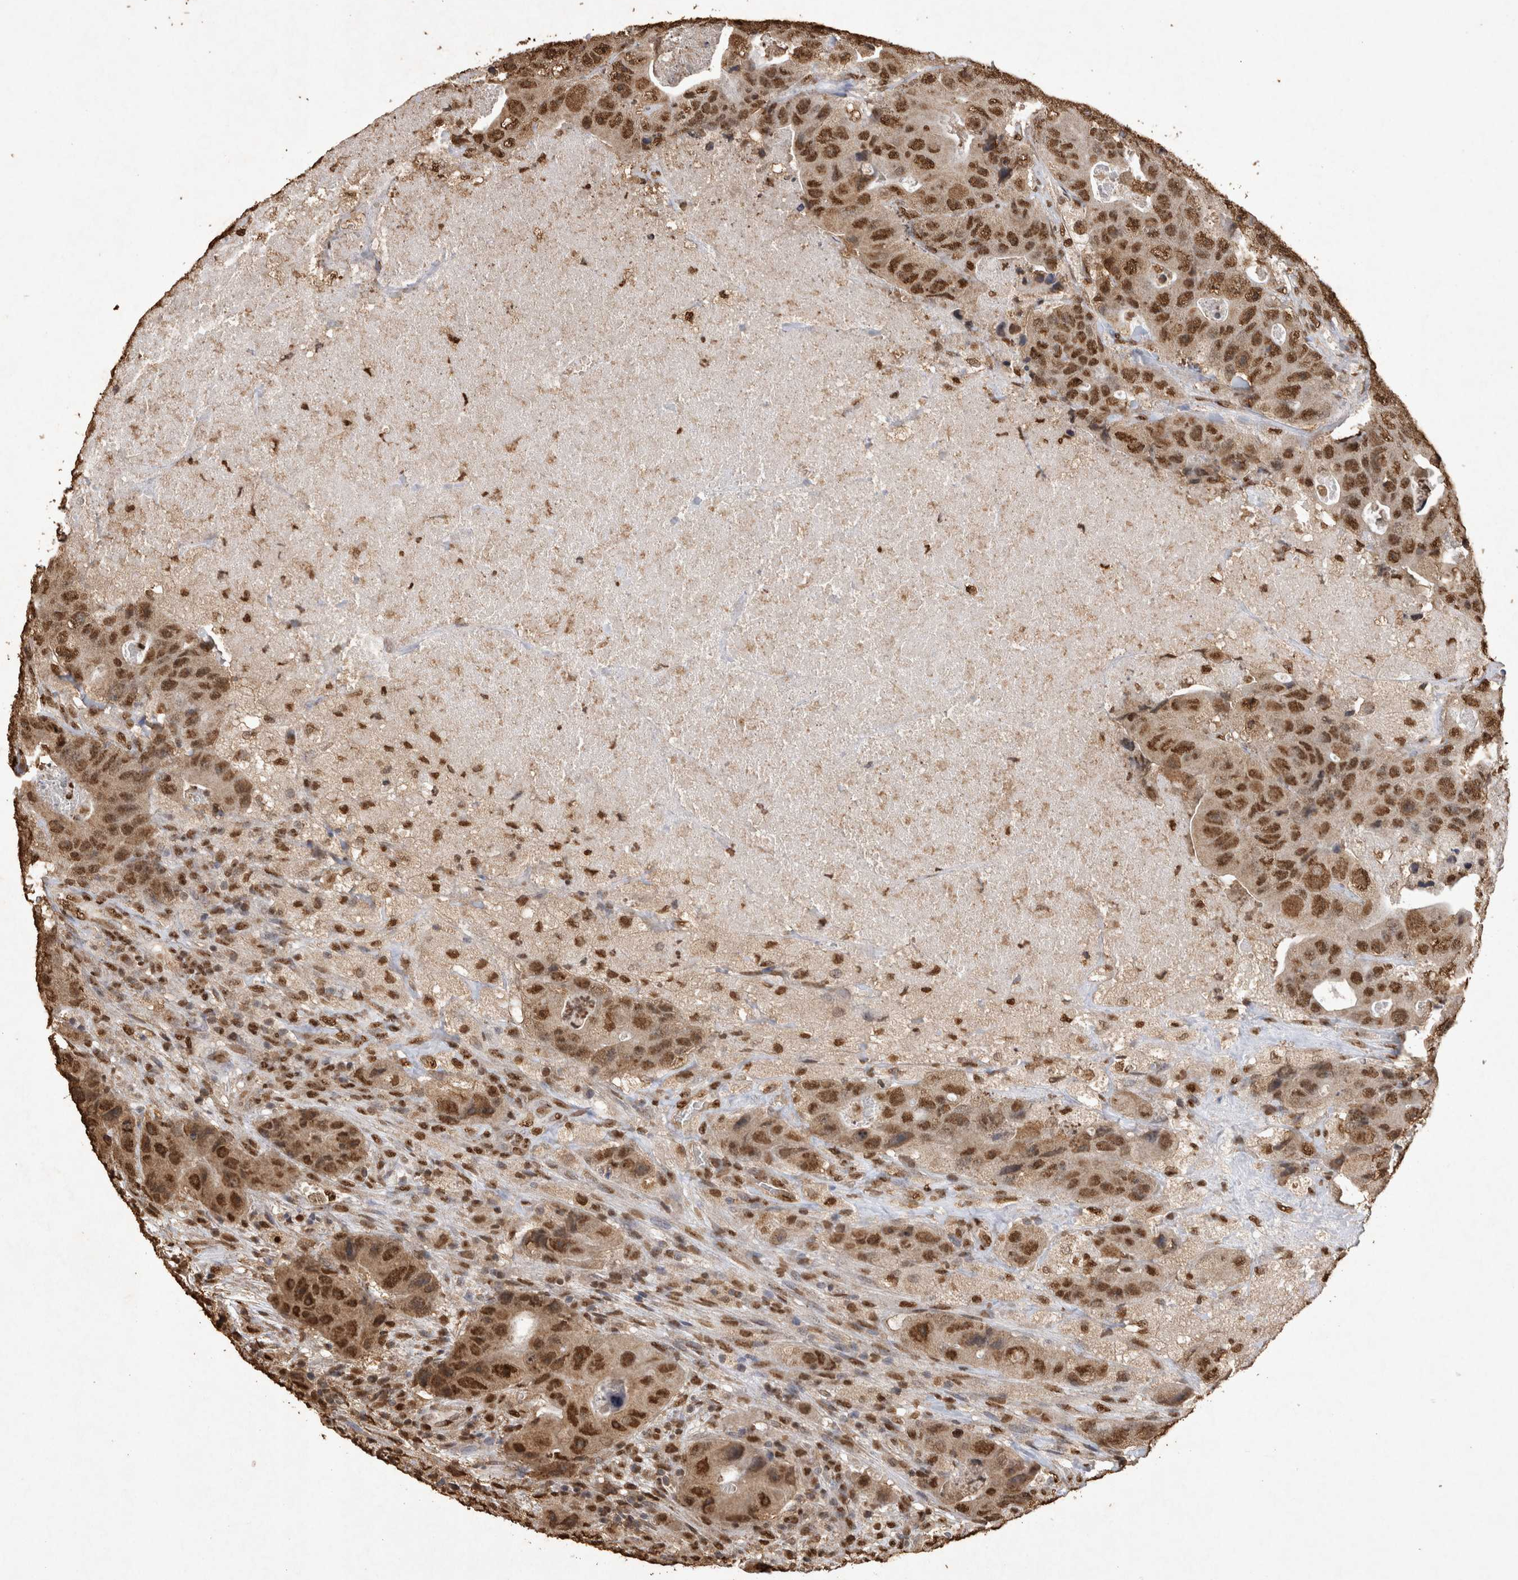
{"staining": {"intensity": "strong", "quantity": ">75%", "location": "nuclear"}, "tissue": "colorectal cancer", "cell_type": "Tumor cells", "image_type": "cancer", "snomed": [{"axis": "morphology", "description": "Adenocarcinoma, NOS"}, {"axis": "topography", "description": "Colon"}], "caption": "Immunohistochemical staining of human adenocarcinoma (colorectal) reveals high levels of strong nuclear protein expression in approximately >75% of tumor cells.", "gene": "OAS2", "patient": {"sex": "female", "age": 46}}